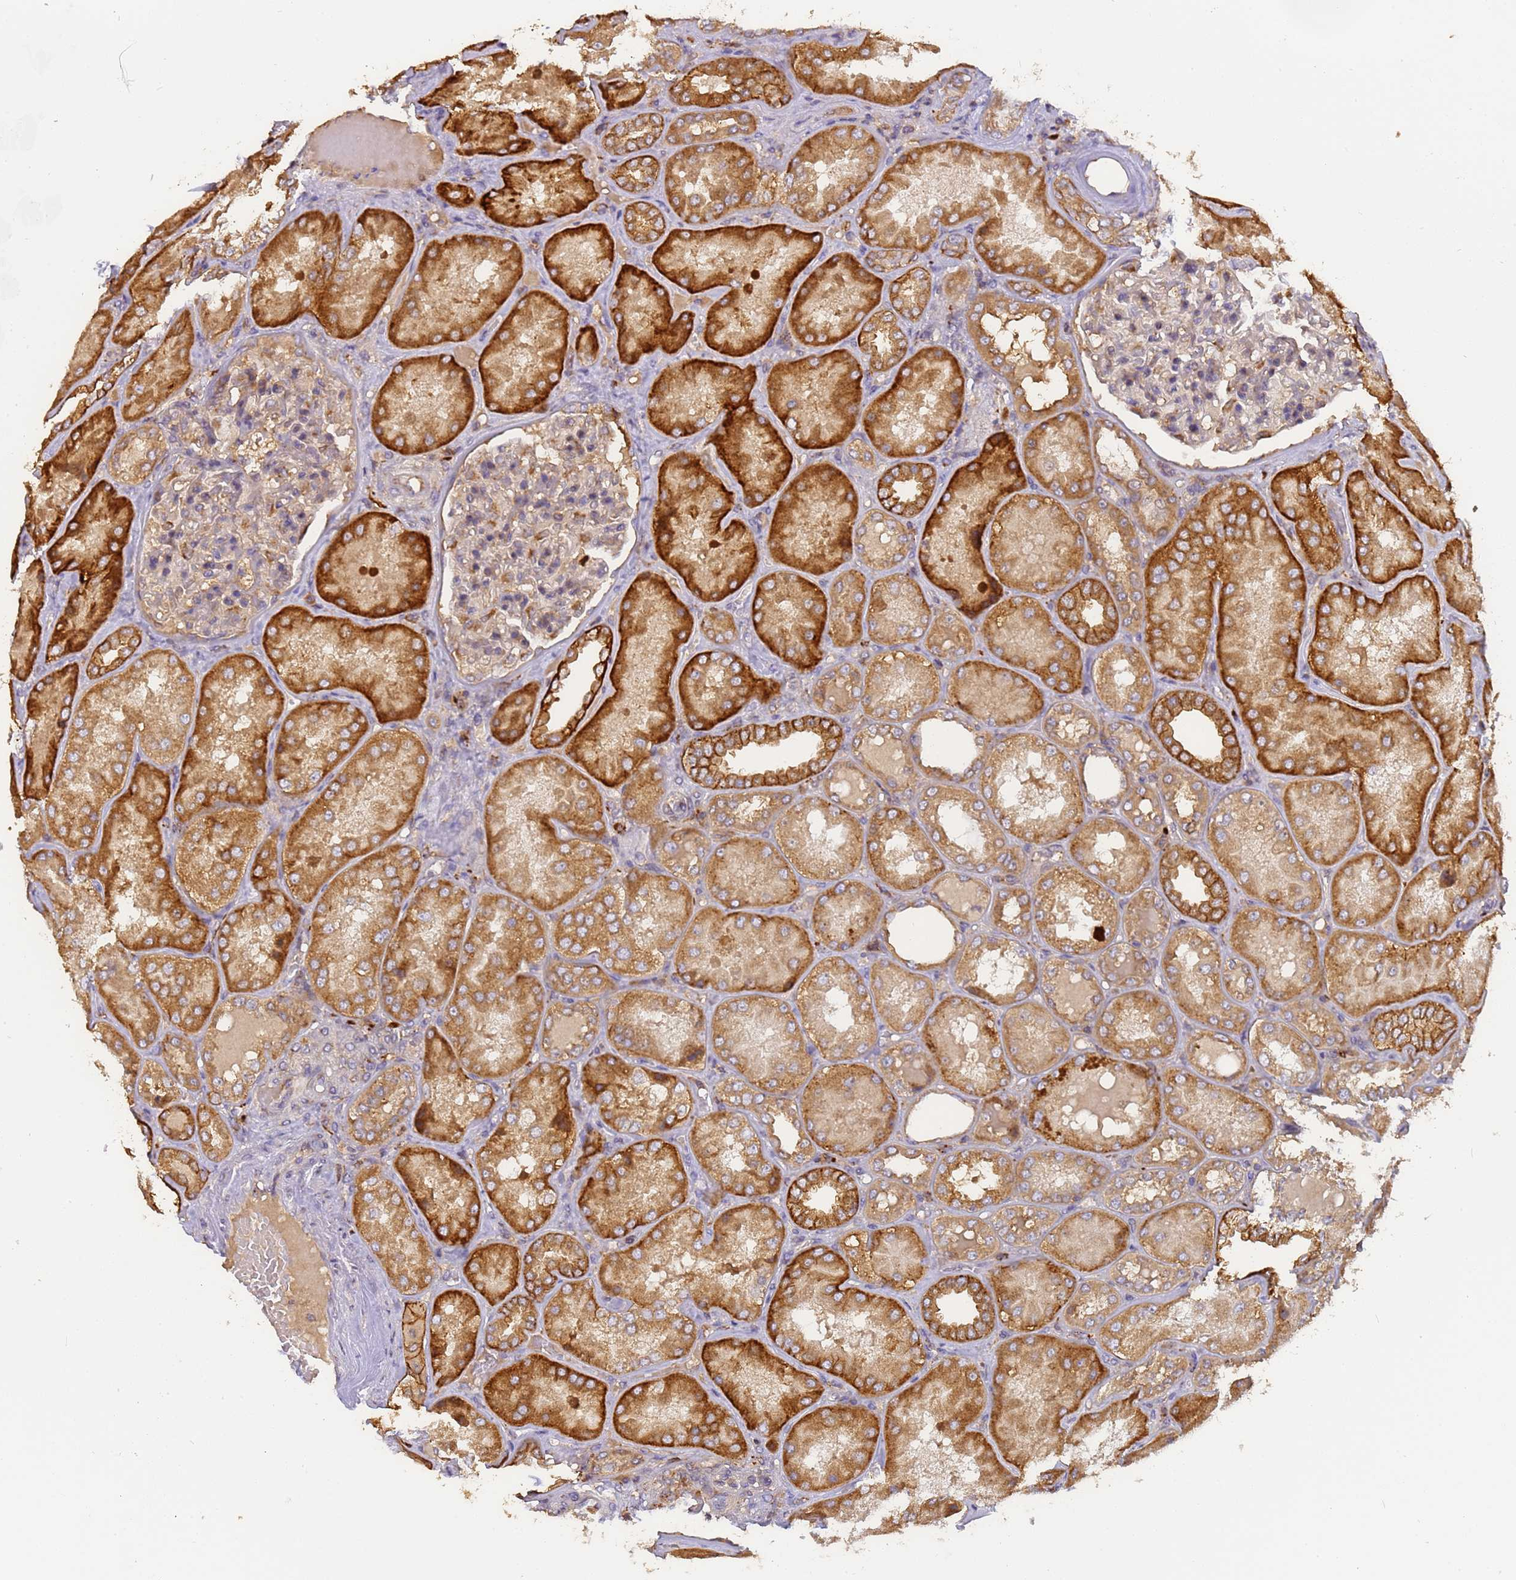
{"staining": {"intensity": "moderate", "quantity": "<25%", "location": "cytoplasmic/membranous"}, "tissue": "kidney", "cell_type": "Cells in glomeruli", "image_type": "normal", "snomed": [{"axis": "morphology", "description": "Normal tissue, NOS"}, {"axis": "topography", "description": "Kidney"}], "caption": "Moderate cytoplasmic/membranous expression for a protein is present in about <25% of cells in glomeruli of benign kidney using immunohistochemistry.", "gene": "M6PR", "patient": {"sex": "female", "age": 56}}